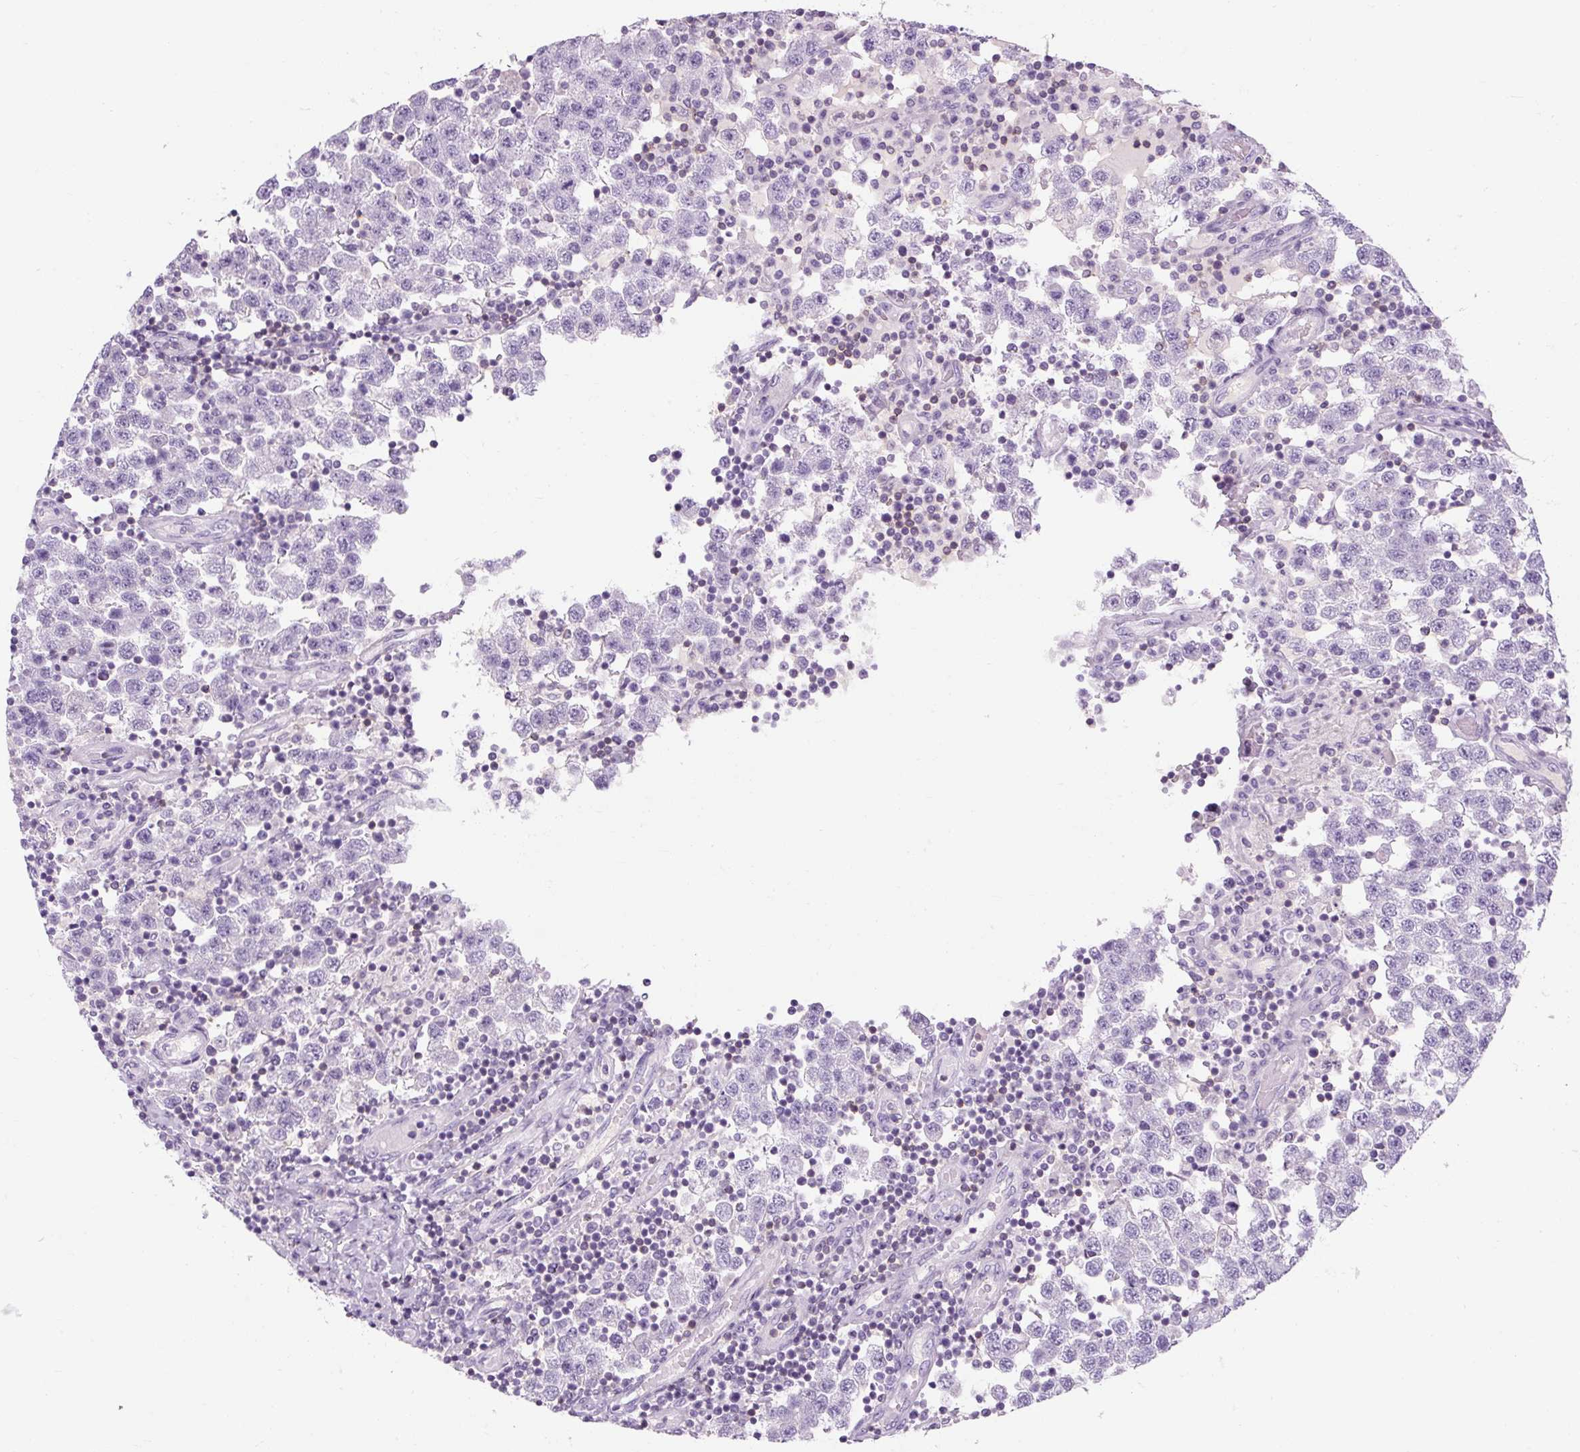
{"staining": {"intensity": "negative", "quantity": "none", "location": "none"}, "tissue": "testis cancer", "cell_type": "Tumor cells", "image_type": "cancer", "snomed": [{"axis": "morphology", "description": "Seminoma, NOS"}, {"axis": "topography", "description": "Testis"}], "caption": "IHC histopathology image of neoplastic tissue: human testis seminoma stained with DAB (3,3'-diaminobenzidine) shows no significant protein positivity in tumor cells. (Immunohistochemistry (ihc), brightfield microscopy, high magnification).", "gene": "TIGD2", "patient": {"sex": "male", "age": 34}}